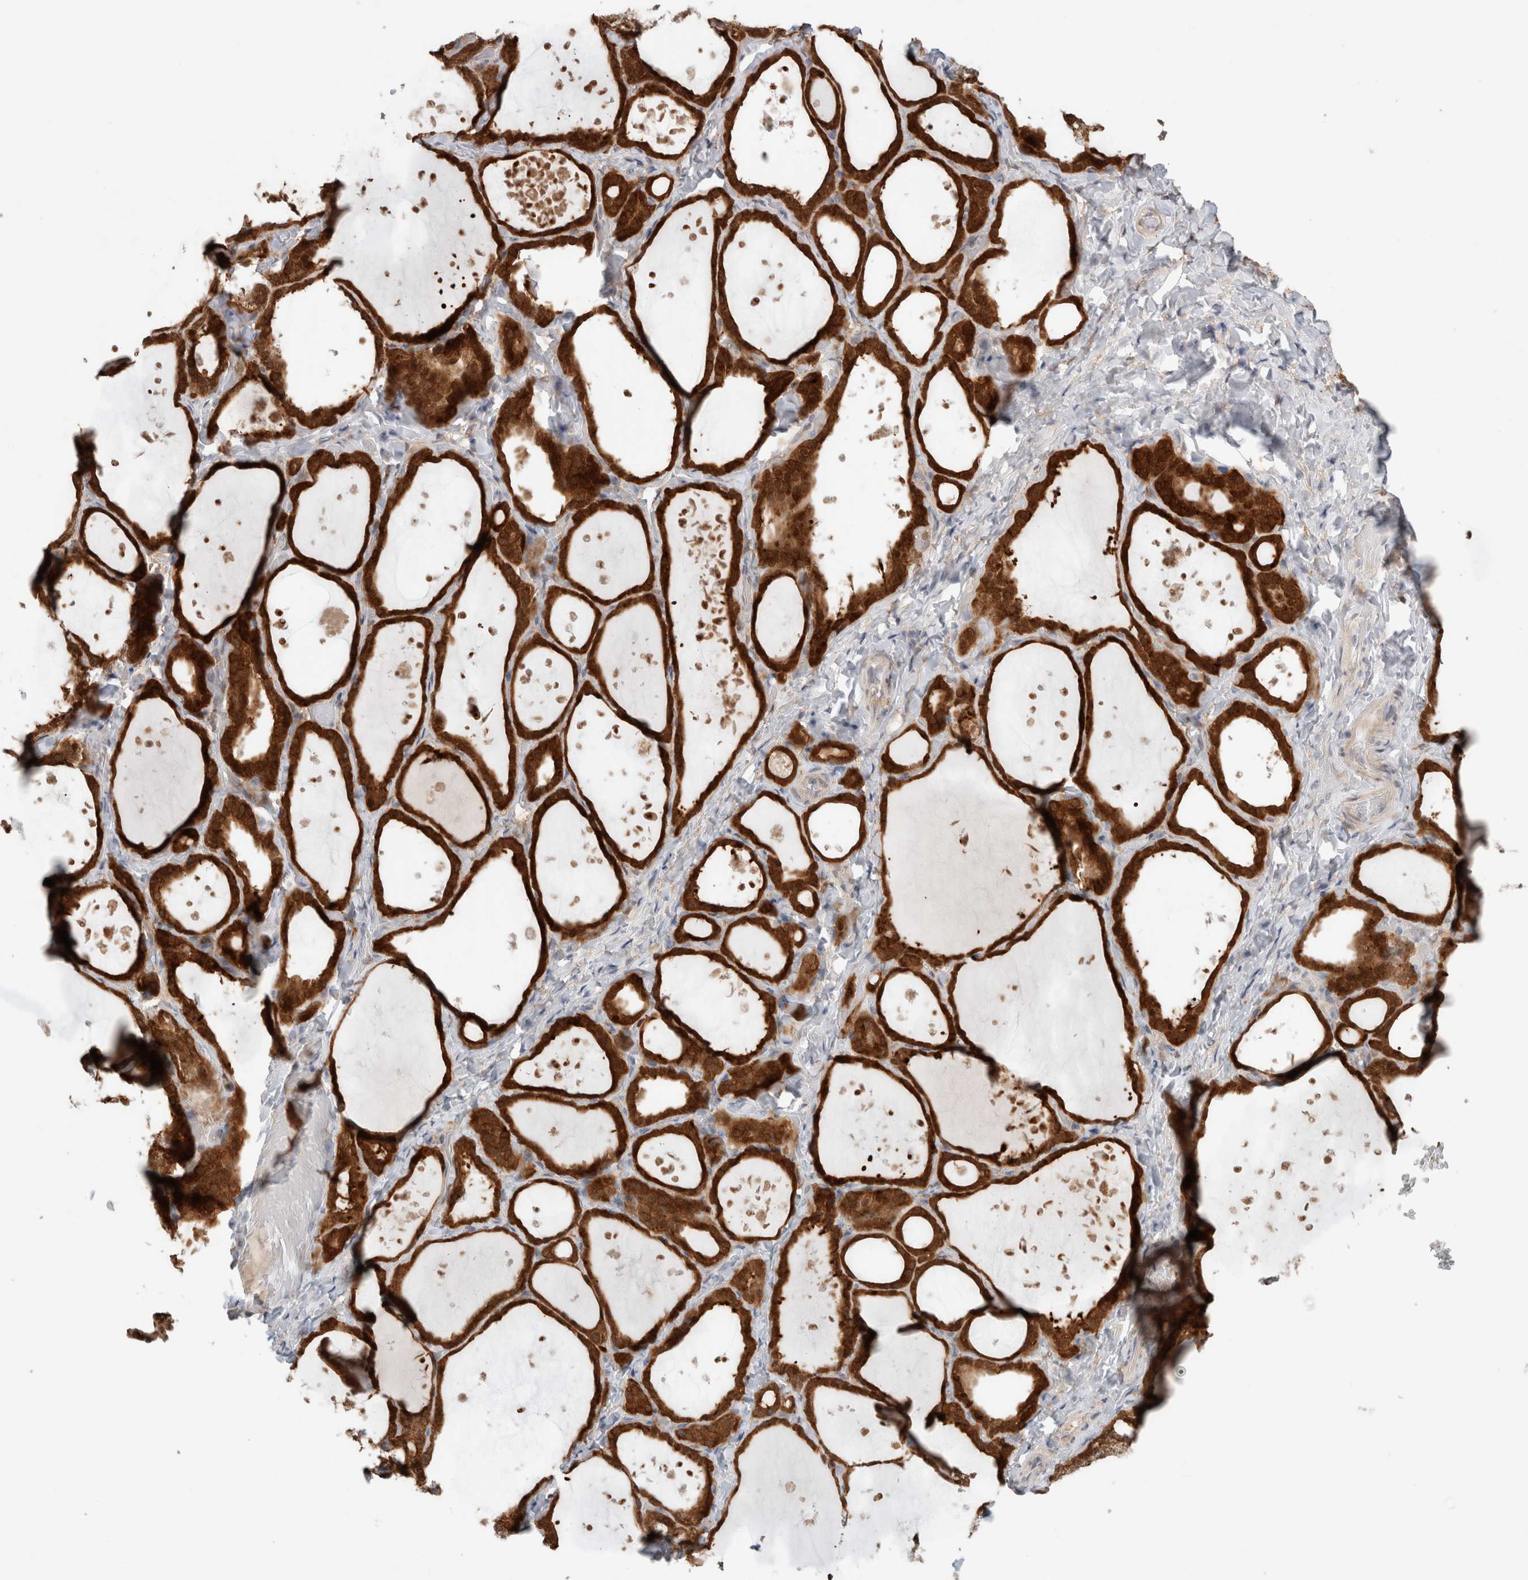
{"staining": {"intensity": "strong", "quantity": ">75%", "location": "cytoplasmic/membranous,nuclear"}, "tissue": "thyroid gland", "cell_type": "Glandular cells", "image_type": "normal", "snomed": [{"axis": "morphology", "description": "Normal tissue, NOS"}, {"axis": "topography", "description": "Thyroid gland"}], "caption": "Immunohistochemistry (IHC) of normal thyroid gland demonstrates high levels of strong cytoplasmic/membranous,nuclear staining in about >75% of glandular cells. Nuclei are stained in blue.", "gene": "KLHL14", "patient": {"sex": "female", "age": 44}}